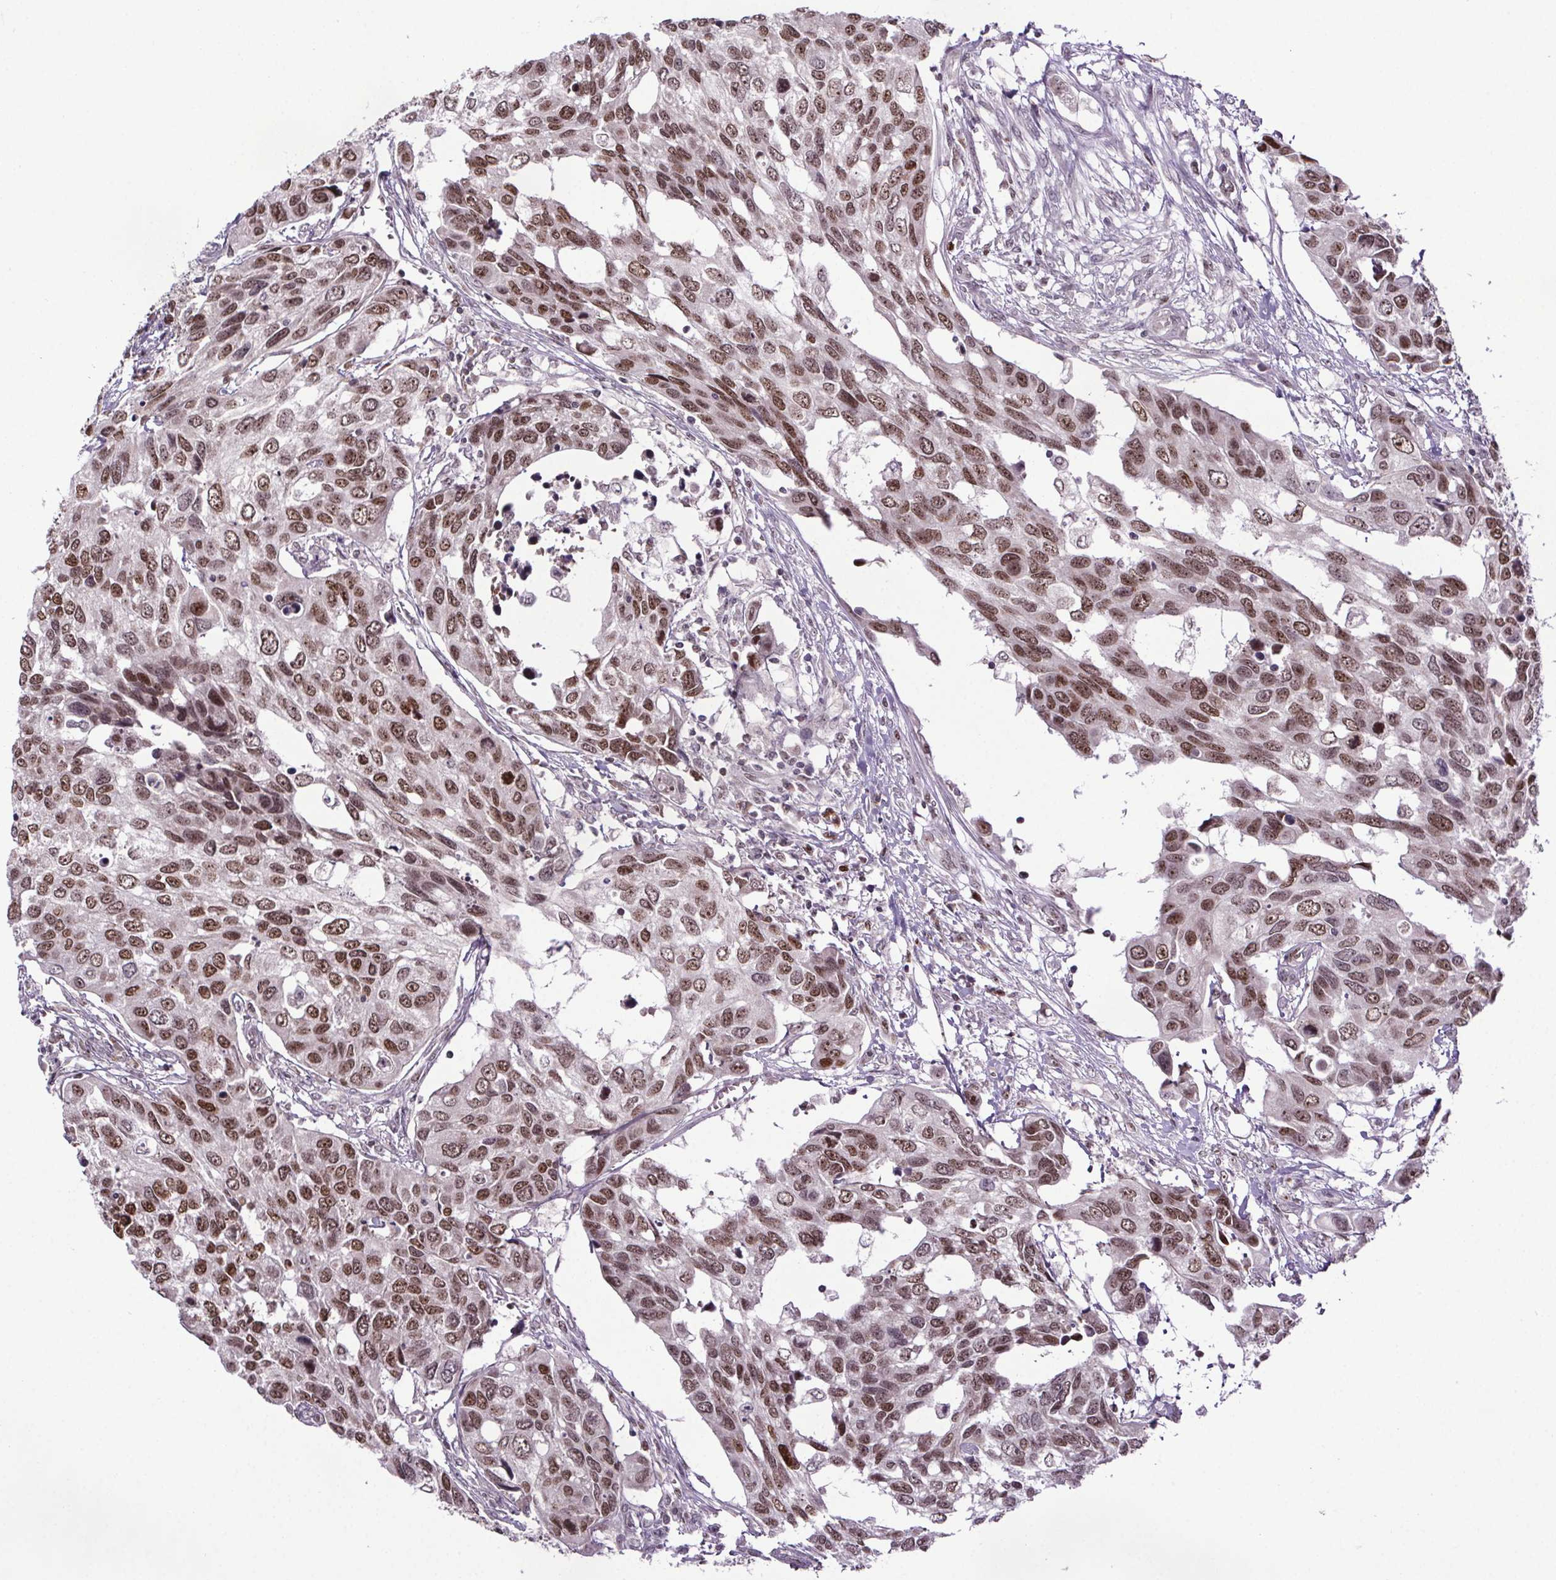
{"staining": {"intensity": "moderate", "quantity": ">75%", "location": "nuclear"}, "tissue": "urothelial cancer", "cell_type": "Tumor cells", "image_type": "cancer", "snomed": [{"axis": "morphology", "description": "Urothelial carcinoma, High grade"}, {"axis": "topography", "description": "Urinary bladder"}], "caption": "An immunohistochemistry (IHC) micrograph of neoplastic tissue is shown. Protein staining in brown shows moderate nuclear positivity in urothelial cancer within tumor cells.", "gene": "ATMIN", "patient": {"sex": "male", "age": 60}}